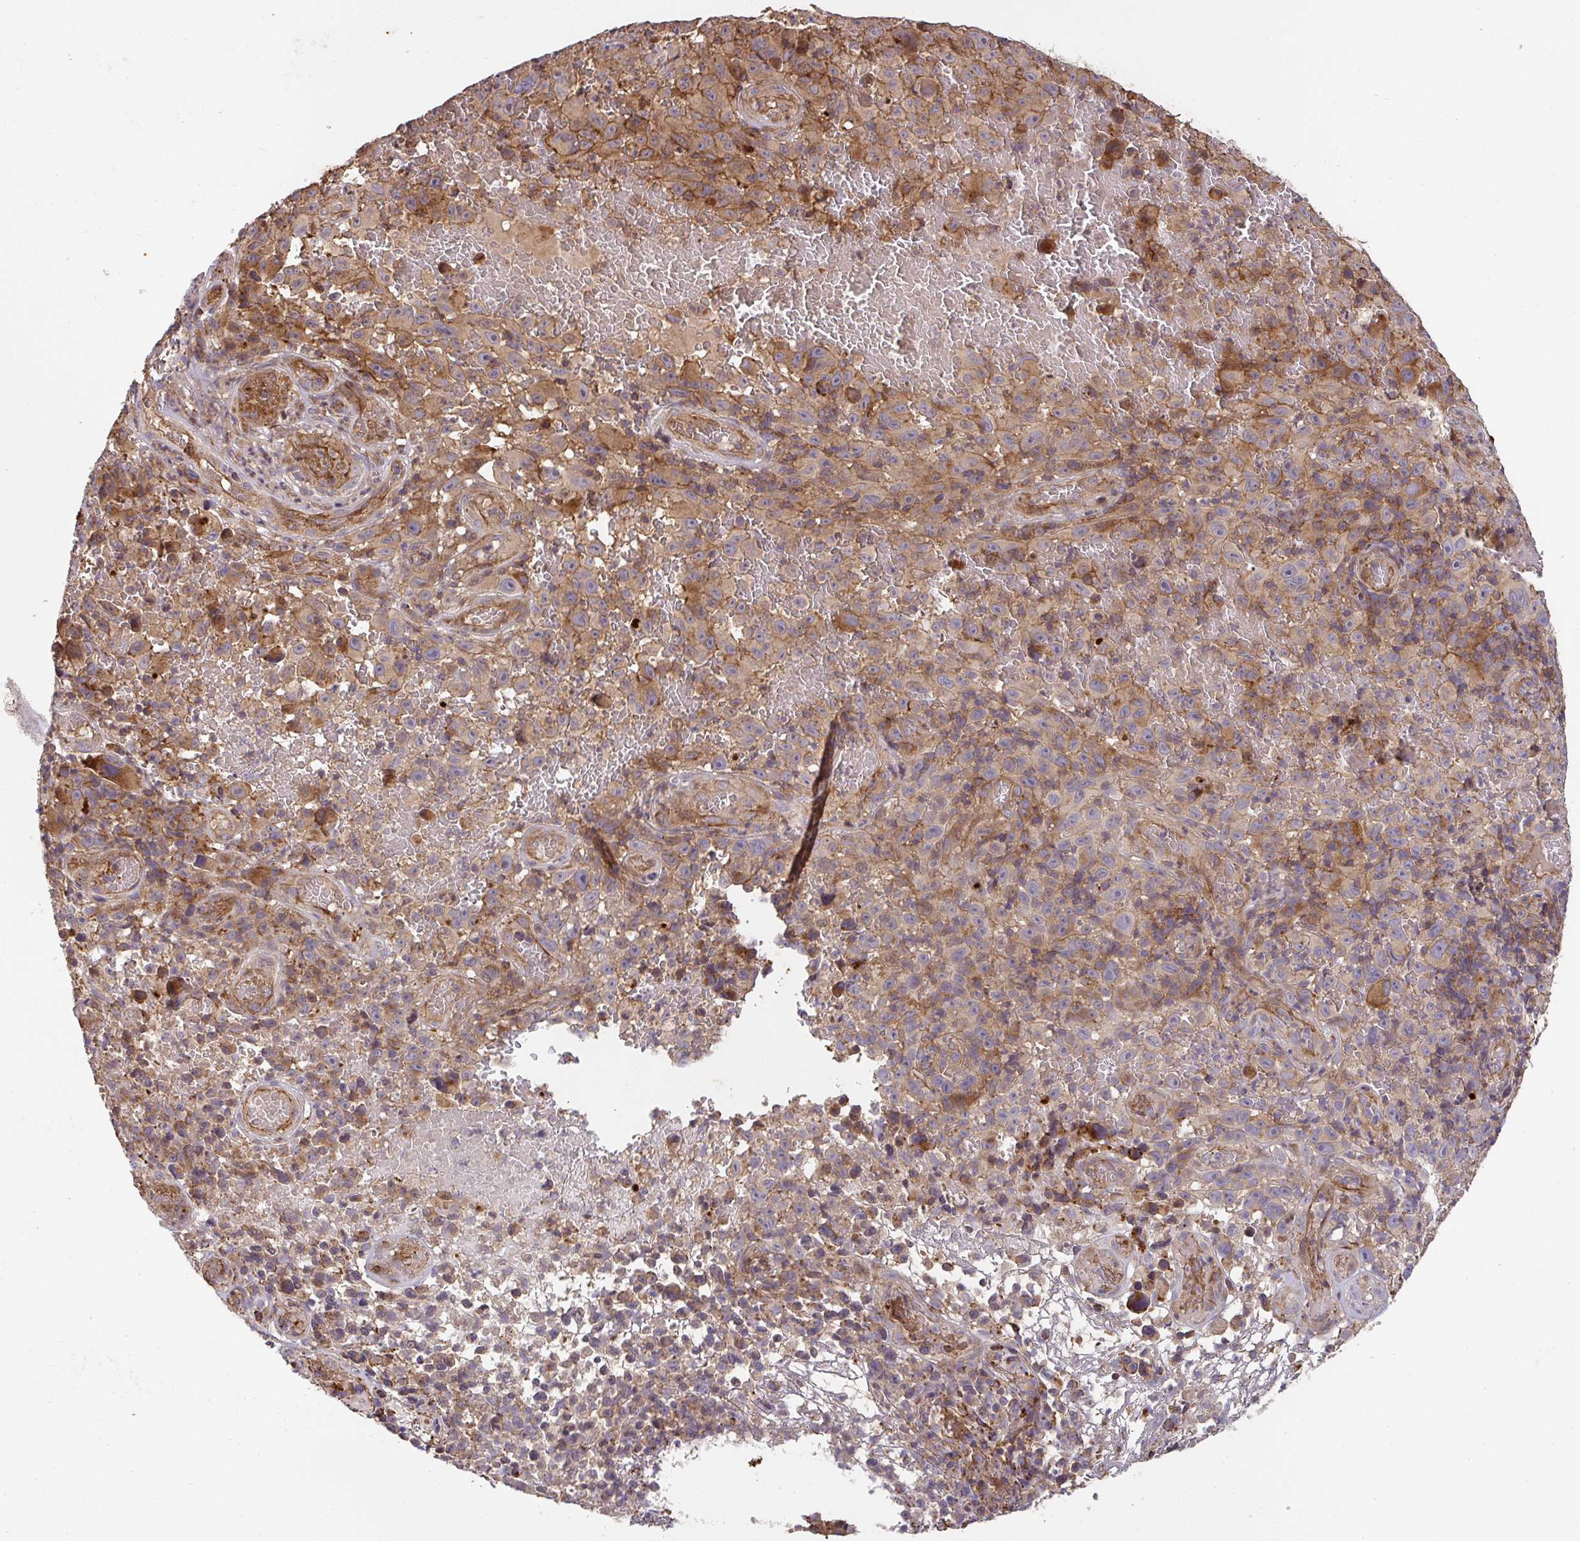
{"staining": {"intensity": "moderate", "quantity": ">75%", "location": "cytoplasmic/membranous"}, "tissue": "melanoma", "cell_type": "Tumor cells", "image_type": "cancer", "snomed": [{"axis": "morphology", "description": "Malignant melanoma, NOS"}, {"axis": "topography", "description": "Skin"}], "caption": "Human malignant melanoma stained for a protein (brown) shows moderate cytoplasmic/membranous positive expression in approximately >75% of tumor cells.", "gene": "TNMD", "patient": {"sex": "female", "age": 82}}